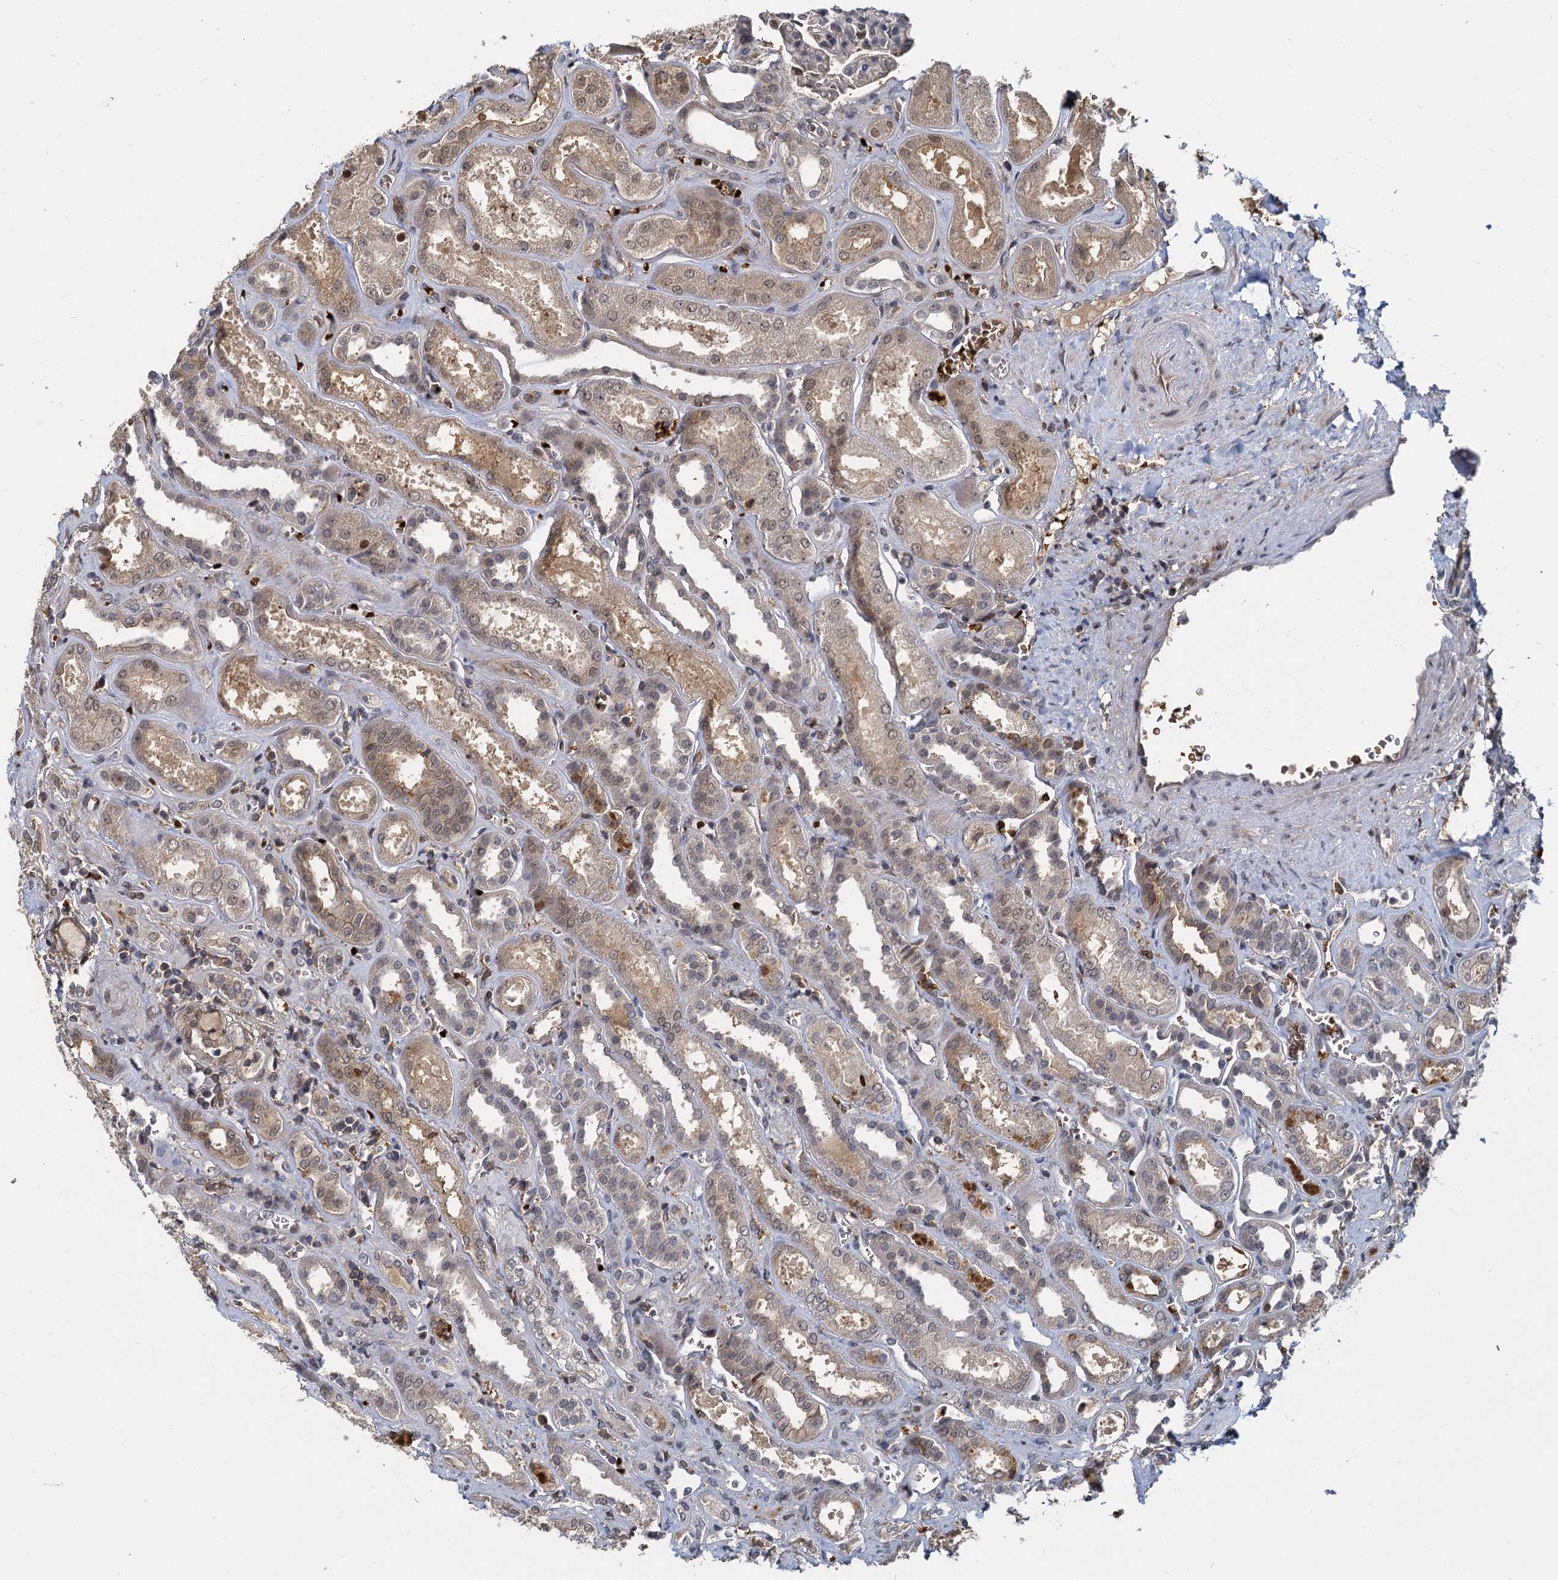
{"staining": {"intensity": "moderate", "quantity": "<25%", "location": "nuclear"}, "tissue": "kidney", "cell_type": "Cells in glomeruli", "image_type": "normal", "snomed": [{"axis": "morphology", "description": "Normal tissue, NOS"}, {"axis": "morphology", "description": "Adenocarcinoma, NOS"}, {"axis": "topography", "description": "Kidney"}], "caption": "Protein staining of benign kidney demonstrates moderate nuclear expression in approximately <25% of cells in glomeruli.", "gene": "FANCI", "patient": {"sex": "female", "age": 68}}